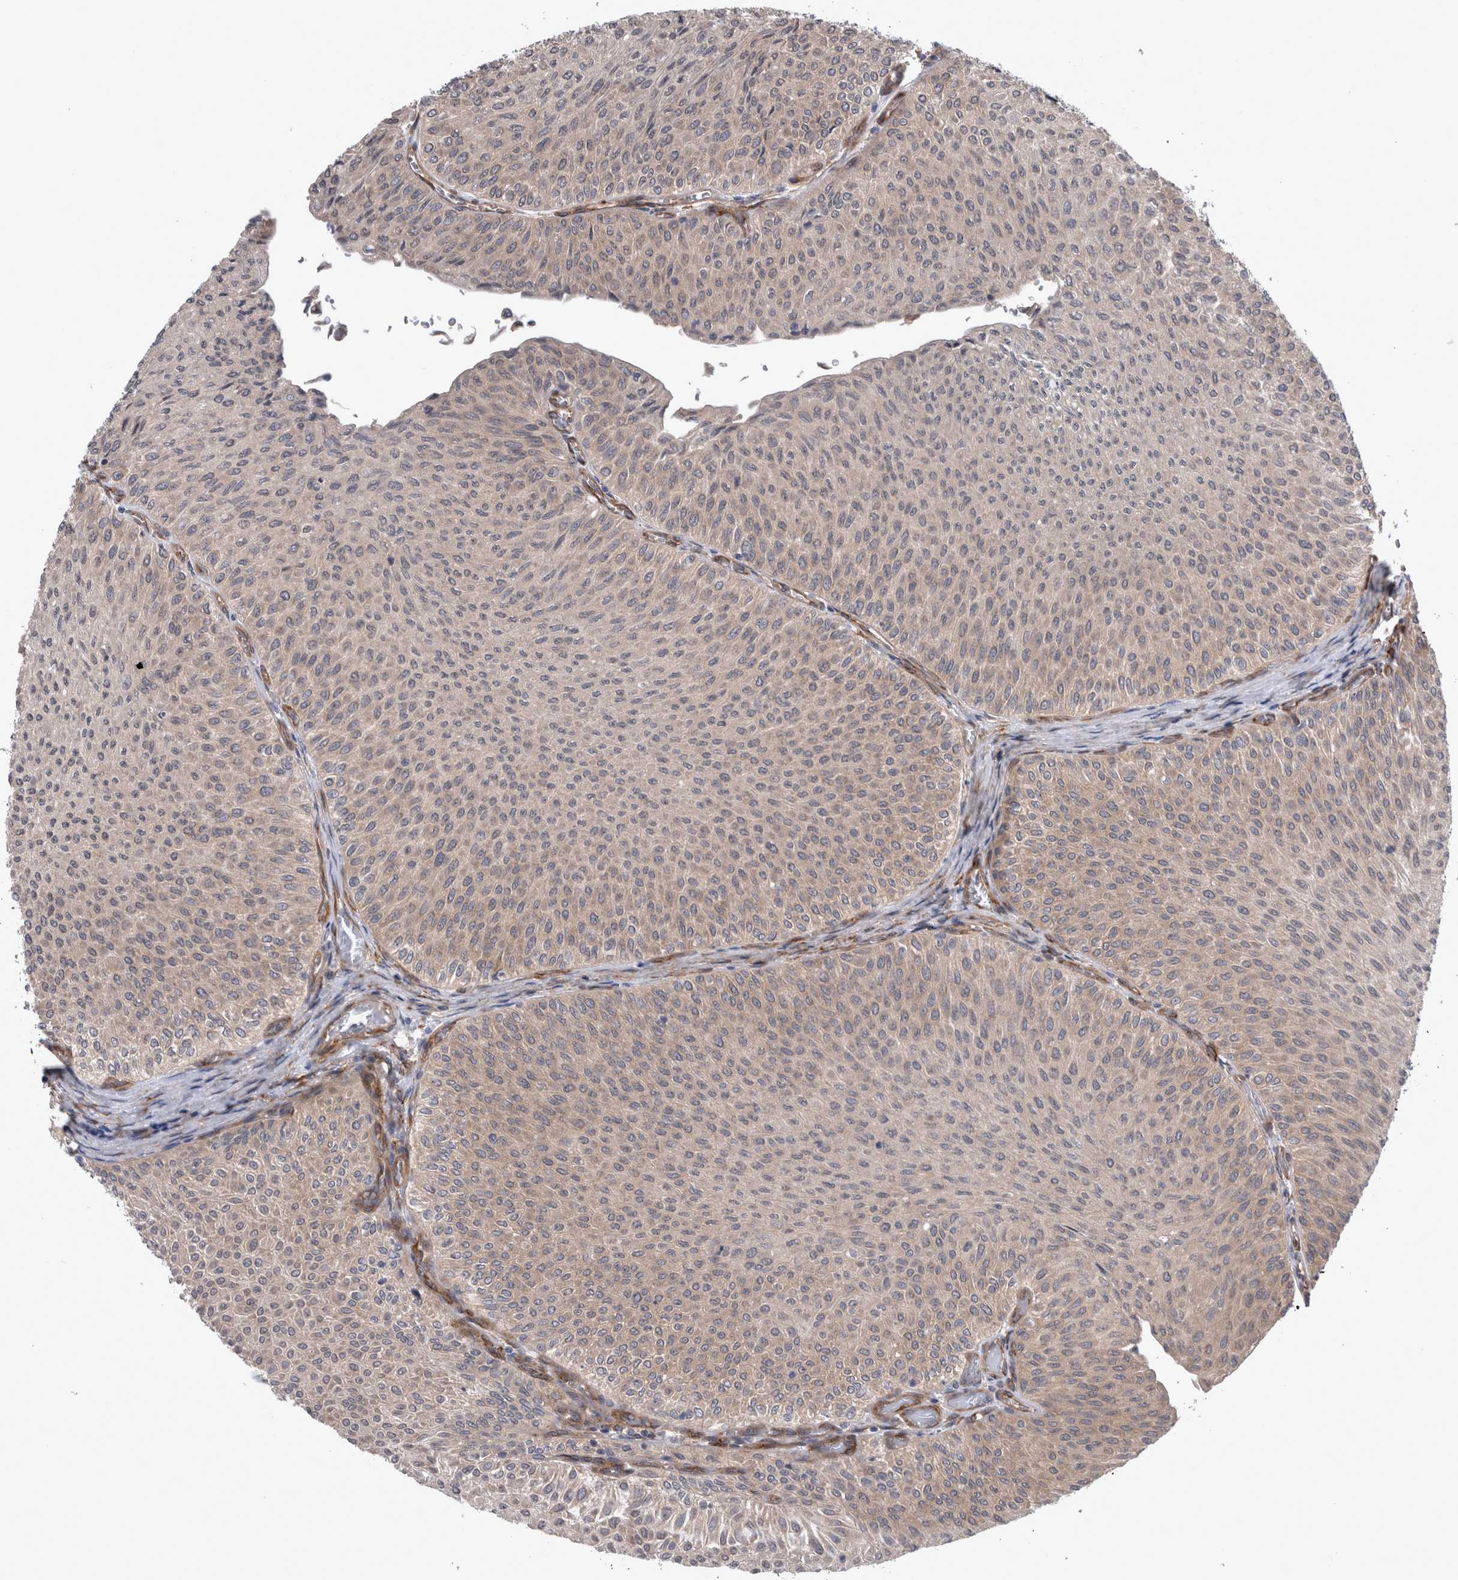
{"staining": {"intensity": "weak", "quantity": ">75%", "location": "cytoplasmic/membranous"}, "tissue": "urothelial cancer", "cell_type": "Tumor cells", "image_type": "cancer", "snomed": [{"axis": "morphology", "description": "Urothelial carcinoma, Low grade"}, {"axis": "topography", "description": "Urinary bladder"}], "caption": "Urothelial carcinoma (low-grade) was stained to show a protein in brown. There is low levels of weak cytoplasmic/membranous positivity in approximately >75% of tumor cells. (DAB IHC with brightfield microscopy, high magnification).", "gene": "DDX6", "patient": {"sex": "male", "age": 78}}